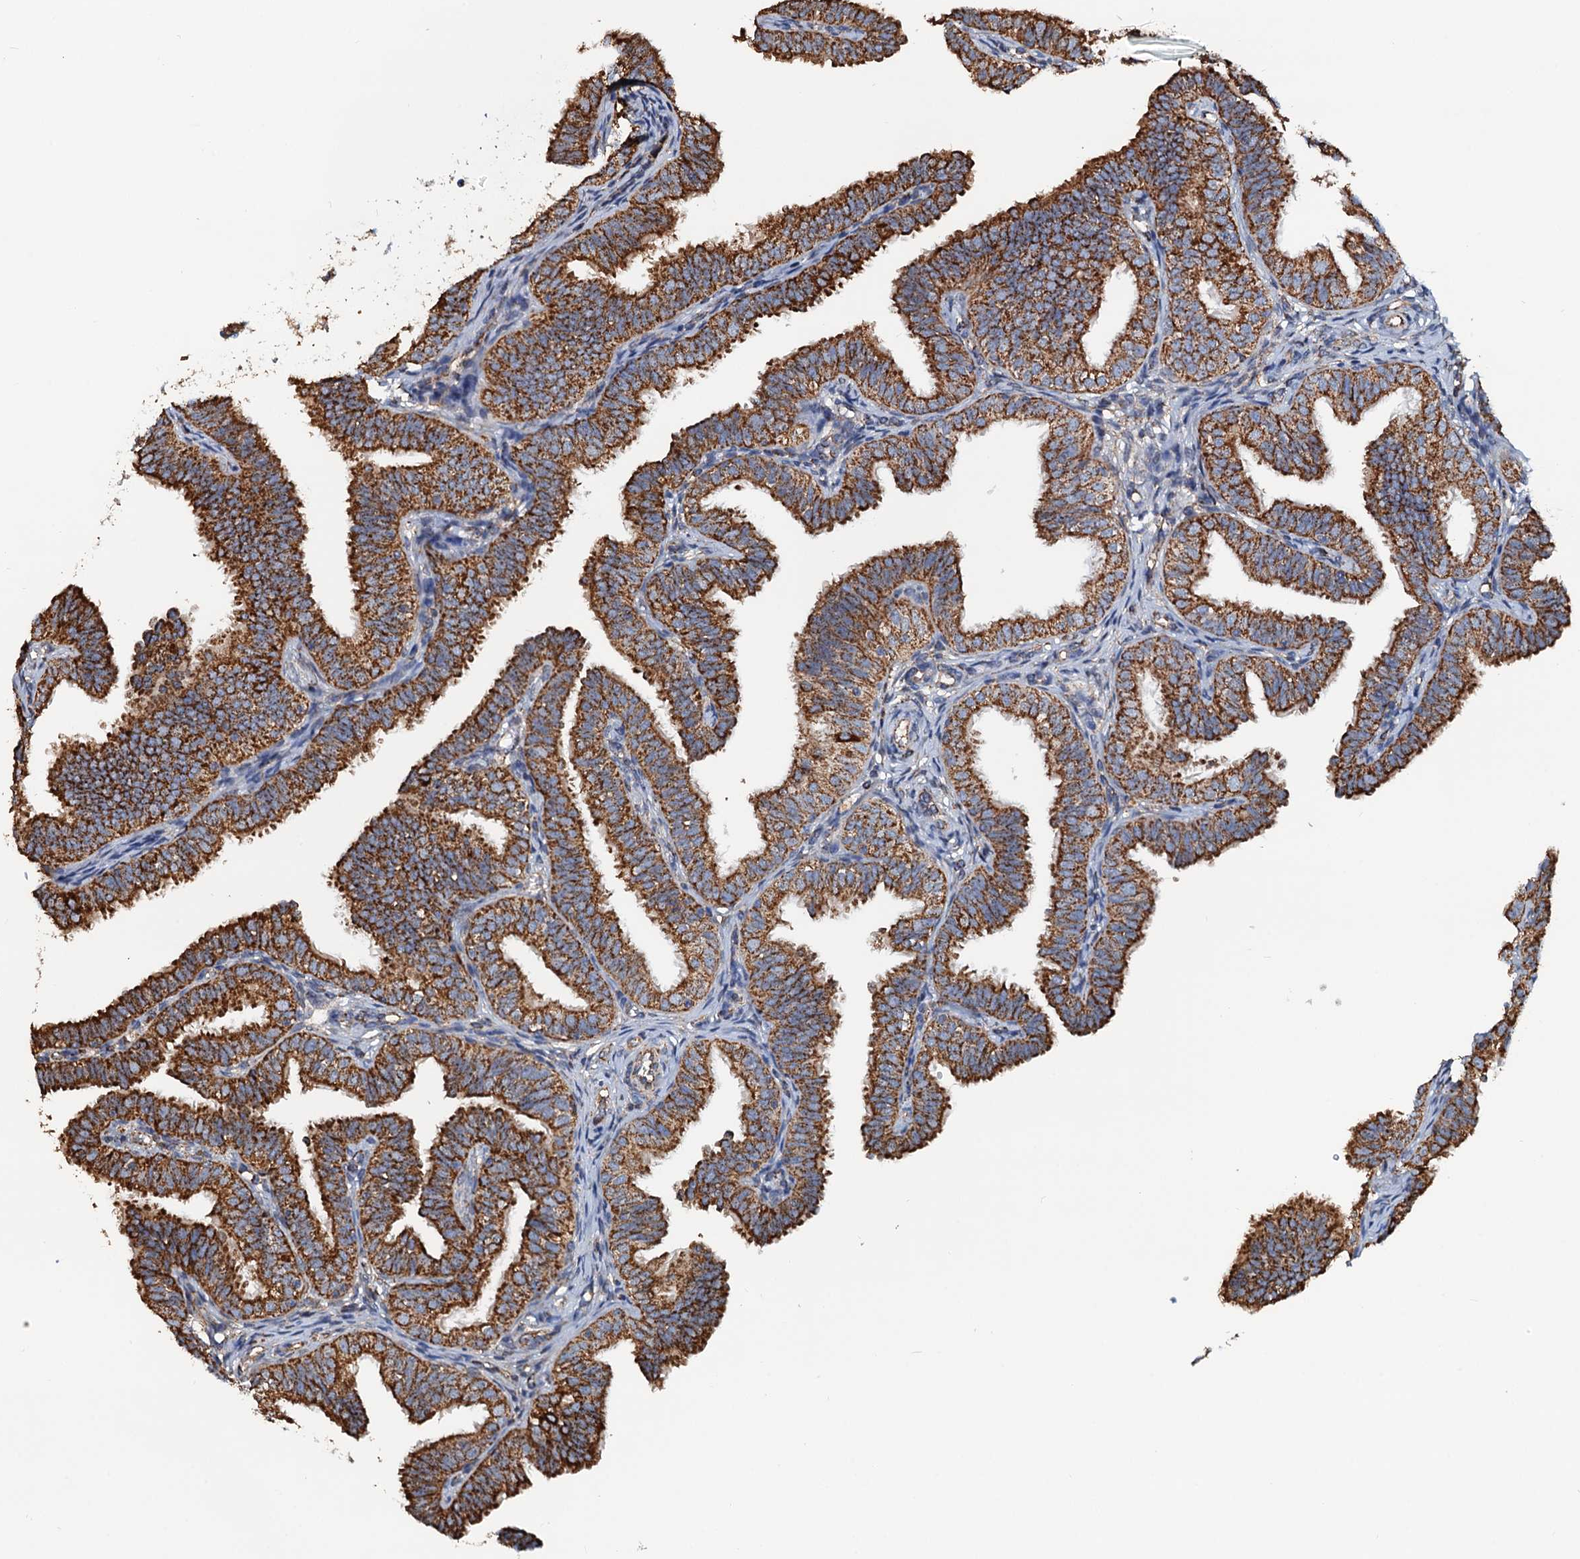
{"staining": {"intensity": "strong", "quantity": ">75%", "location": "cytoplasmic/membranous"}, "tissue": "fallopian tube", "cell_type": "Glandular cells", "image_type": "normal", "snomed": [{"axis": "morphology", "description": "Normal tissue, NOS"}, {"axis": "topography", "description": "Fallopian tube"}], "caption": "Protein analysis of unremarkable fallopian tube displays strong cytoplasmic/membranous staining in approximately >75% of glandular cells.", "gene": "AAGAB", "patient": {"sex": "female", "age": 35}}